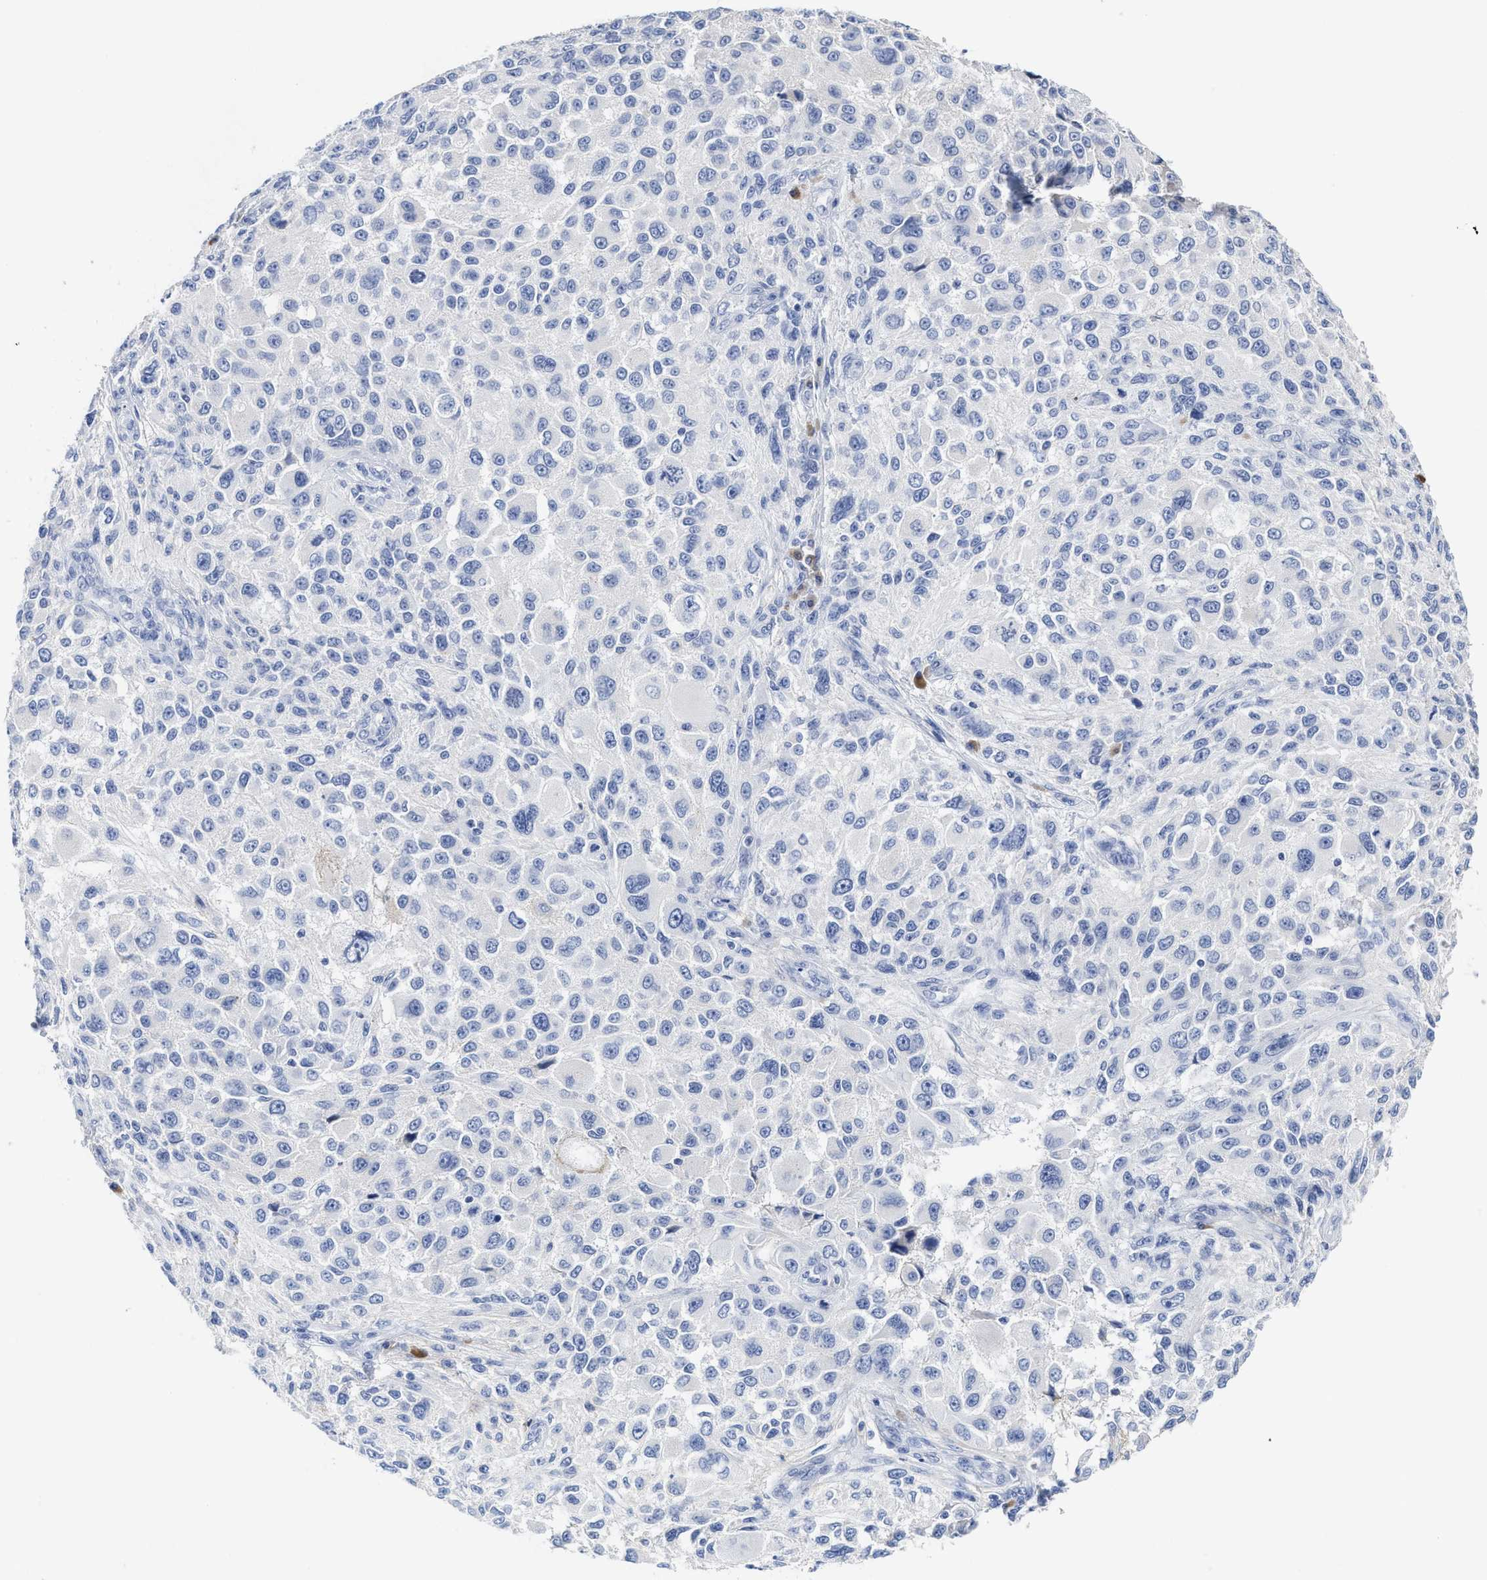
{"staining": {"intensity": "negative", "quantity": "none", "location": "none"}, "tissue": "melanoma", "cell_type": "Tumor cells", "image_type": "cancer", "snomed": [{"axis": "morphology", "description": "Necrosis, NOS"}, {"axis": "morphology", "description": "Malignant melanoma, NOS"}, {"axis": "topography", "description": "Skin"}], "caption": "Photomicrograph shows no protein expression in tumor cells of malignant melanoma tissue.", "gene": "C2", "patient": {"sex": "female", "age": 87}}